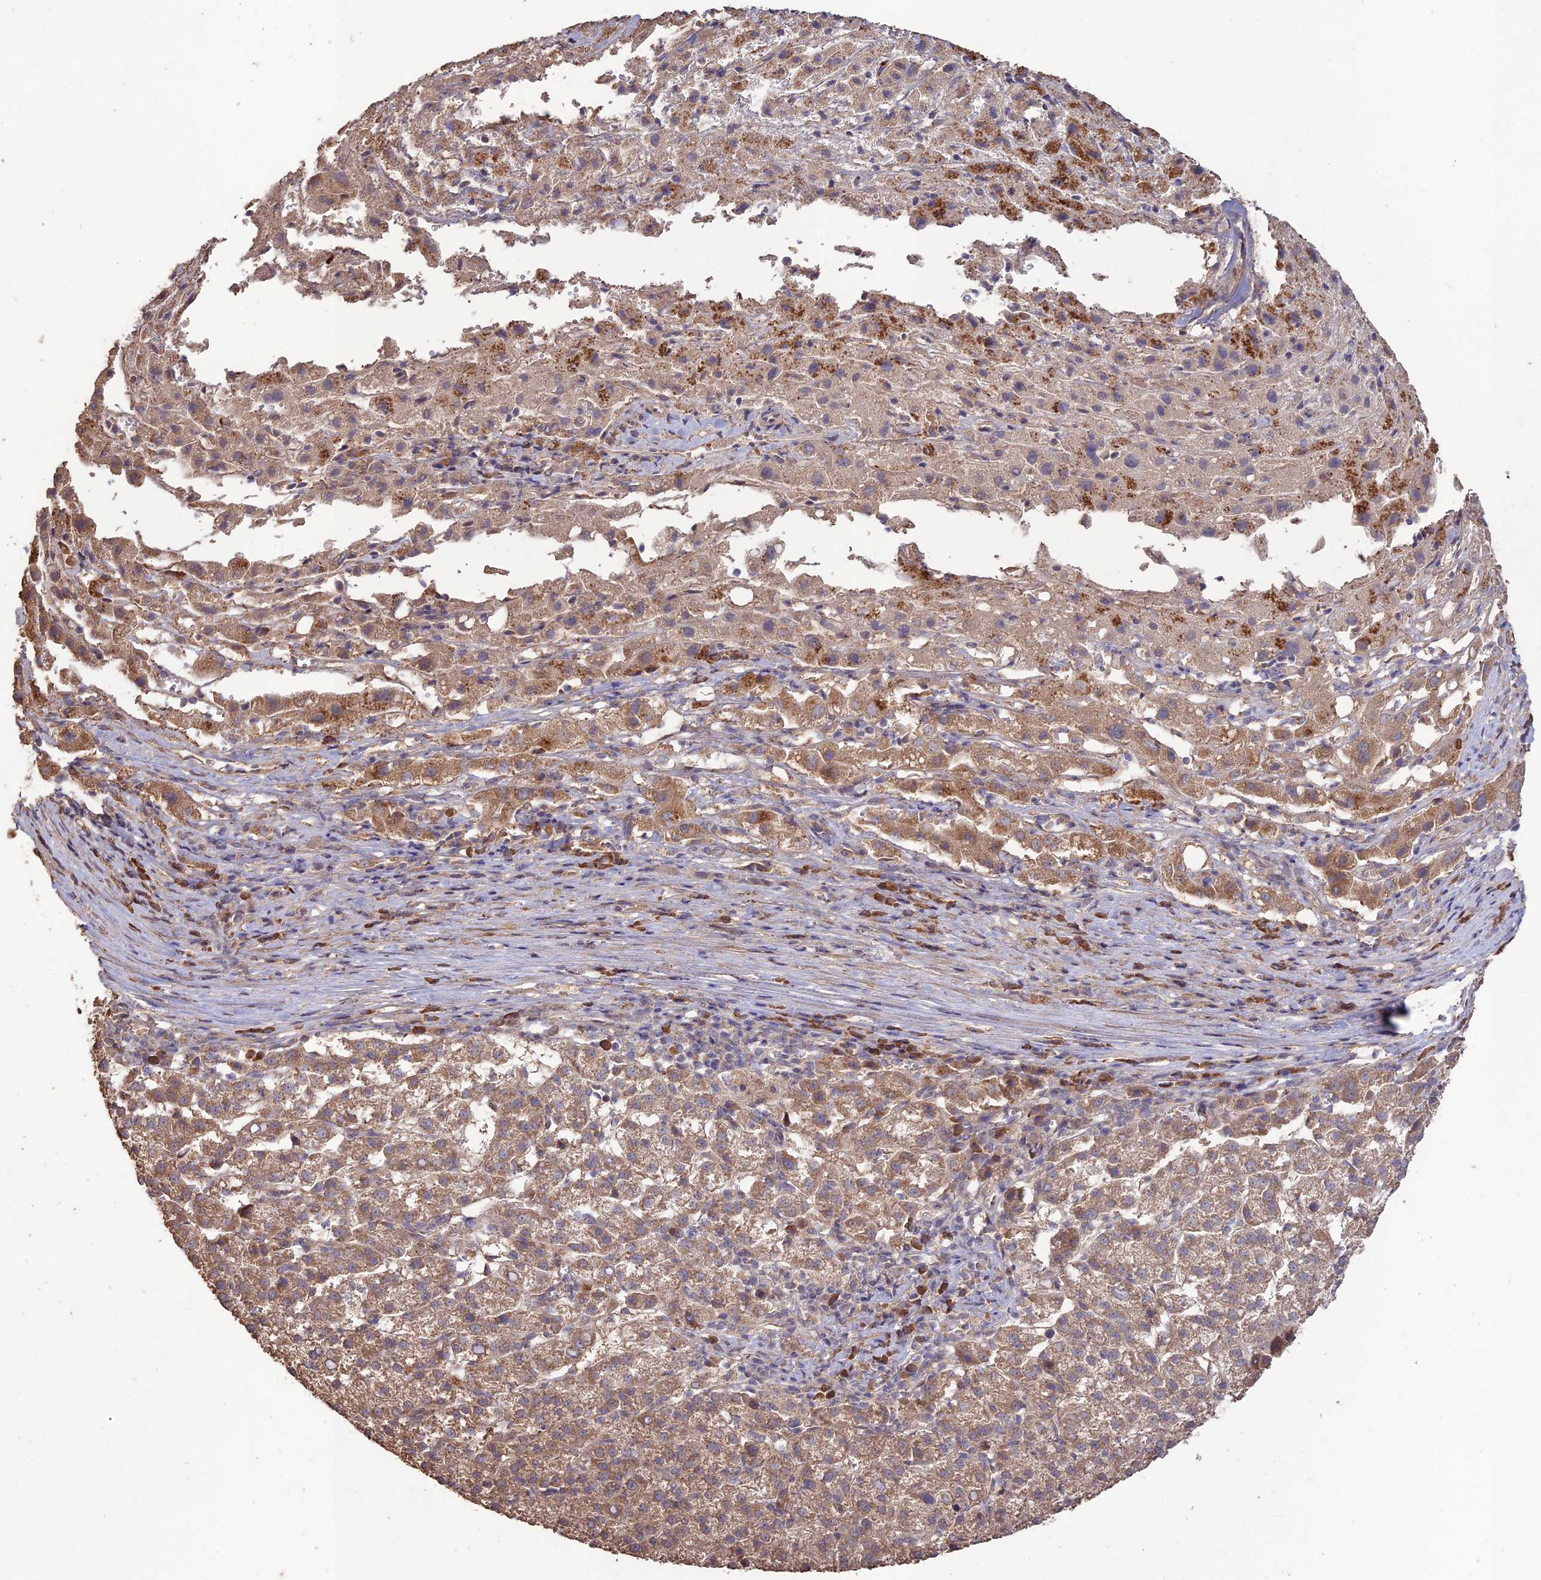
{"staining": {"intensity": "moderate", "quantity": ">75%", "location": "cytoplasmic/membranous"}, "tissue": "liver cancer", "cell_type": "Tumor cells", "image_type": "cancer", "snomed": [{"axis": "morphology", "description": "Carcinoma, Hepatocellular, NOS"}, {"axis": "topography", "description": "Liver"}], "caption": "Human hepatocellular carcinoma (liver) stained with a brown dye displays moderate cytoplasmic/membranous positive positivity in approximately >75% of tumor cells.", "gene": "LAYN", "patient": {"sex": "female", "age": 58}}